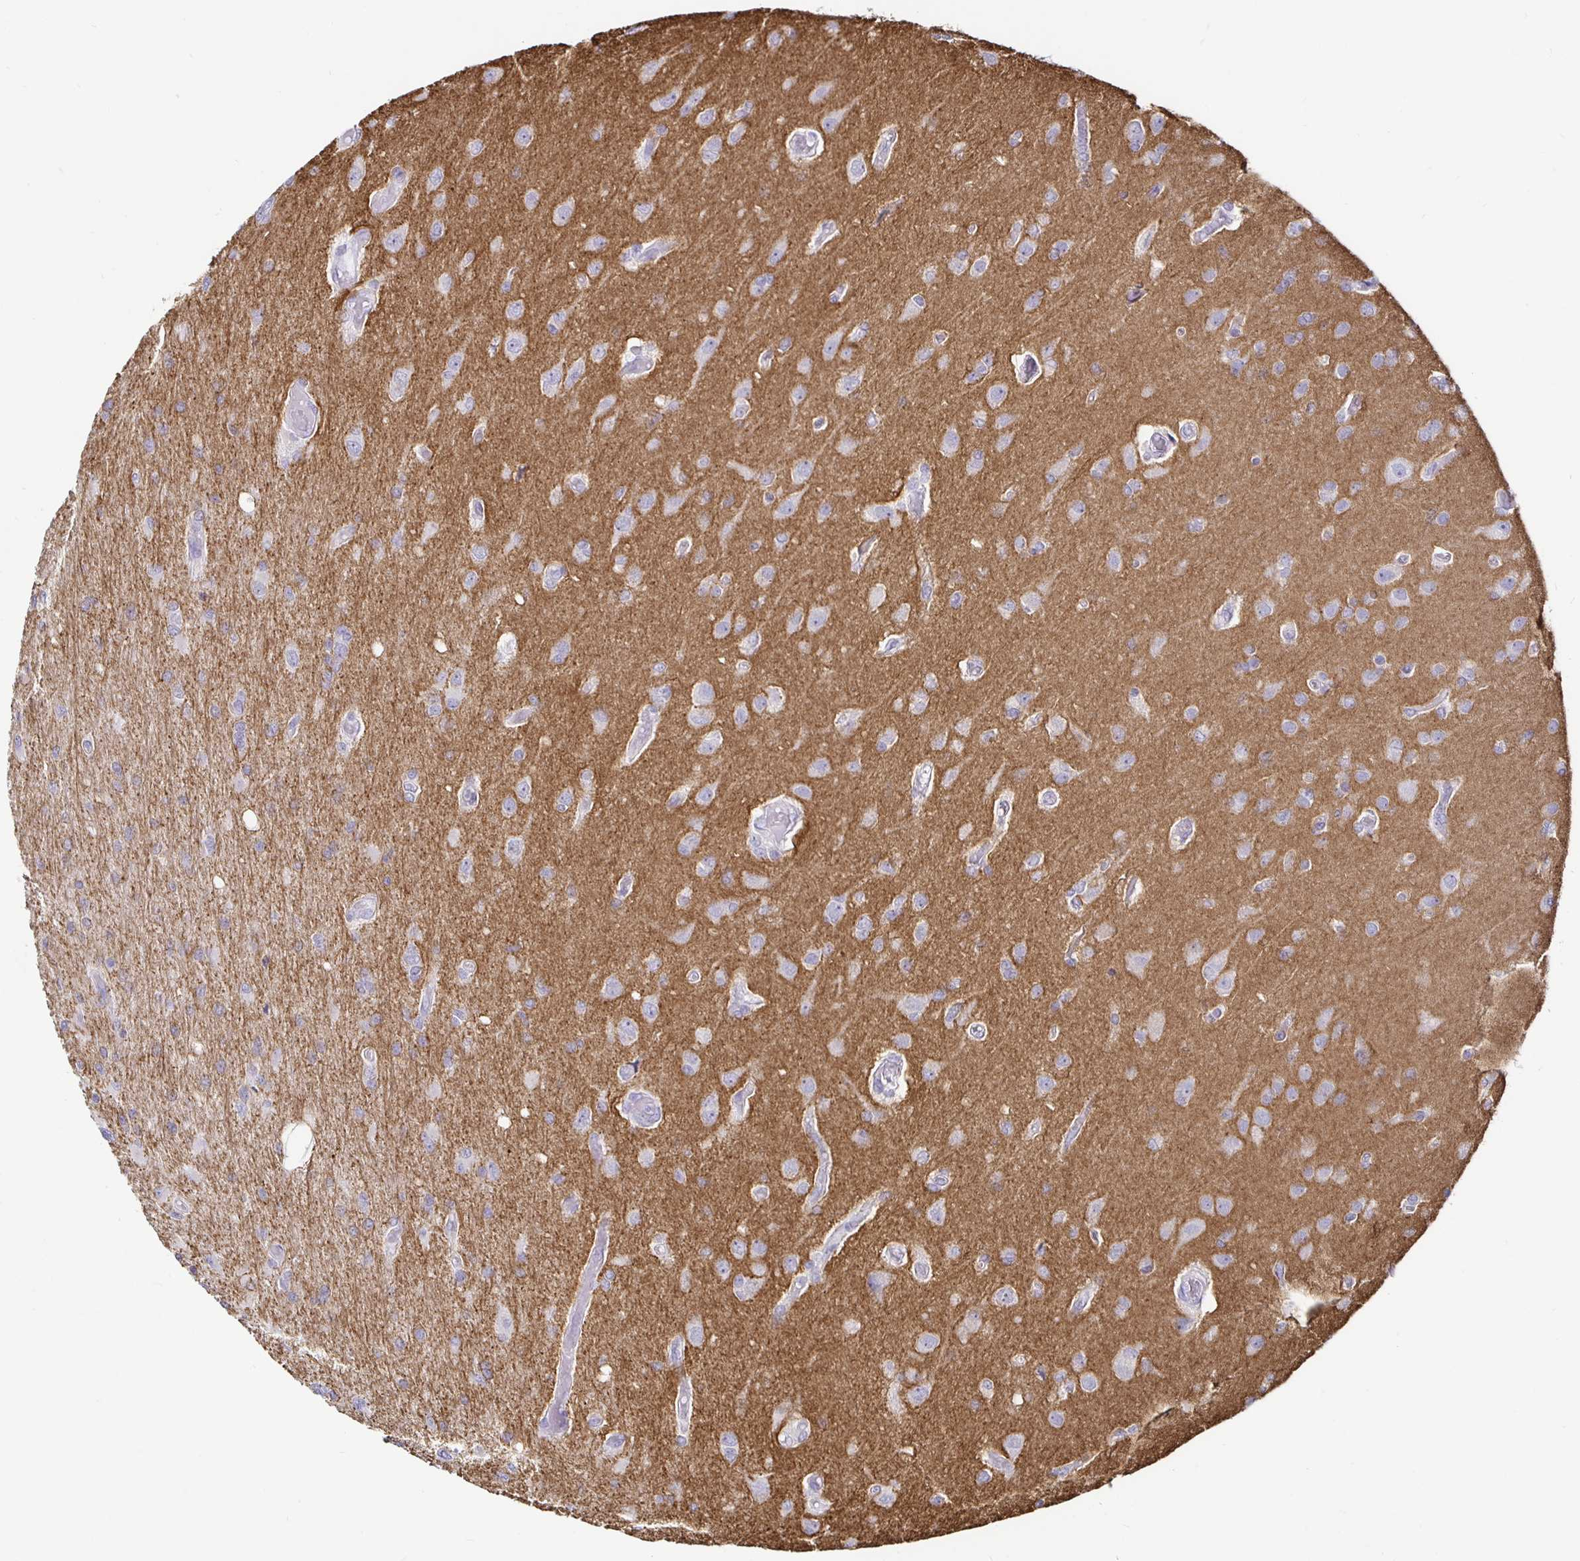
{"staining": {"intensity": "negative", "quantity": "none", "location": "none"}, "tissue": "glioma", "cell_type": "Tumor cells", "image_type": "cancer", "snomed": [{"axis": "morphology", "description": "Glioma, malignant, High grade"}, {"axis": "topography", "description": "Brain"}], "caption": "Immunohistochemistry histopathology image of neoplastic tissue: glioma stained with DAB (3,3'-diaminobenzidine) demonstrates no significant protein staining in tumor cells. The staining was performed using DAB to visualize the protein expression in brown, while the nuclei were stained in blue with hematoxylin (Magnification: 20x).", "gene": "SIRPA", "patient": {"sex": "female", "age": 70}}